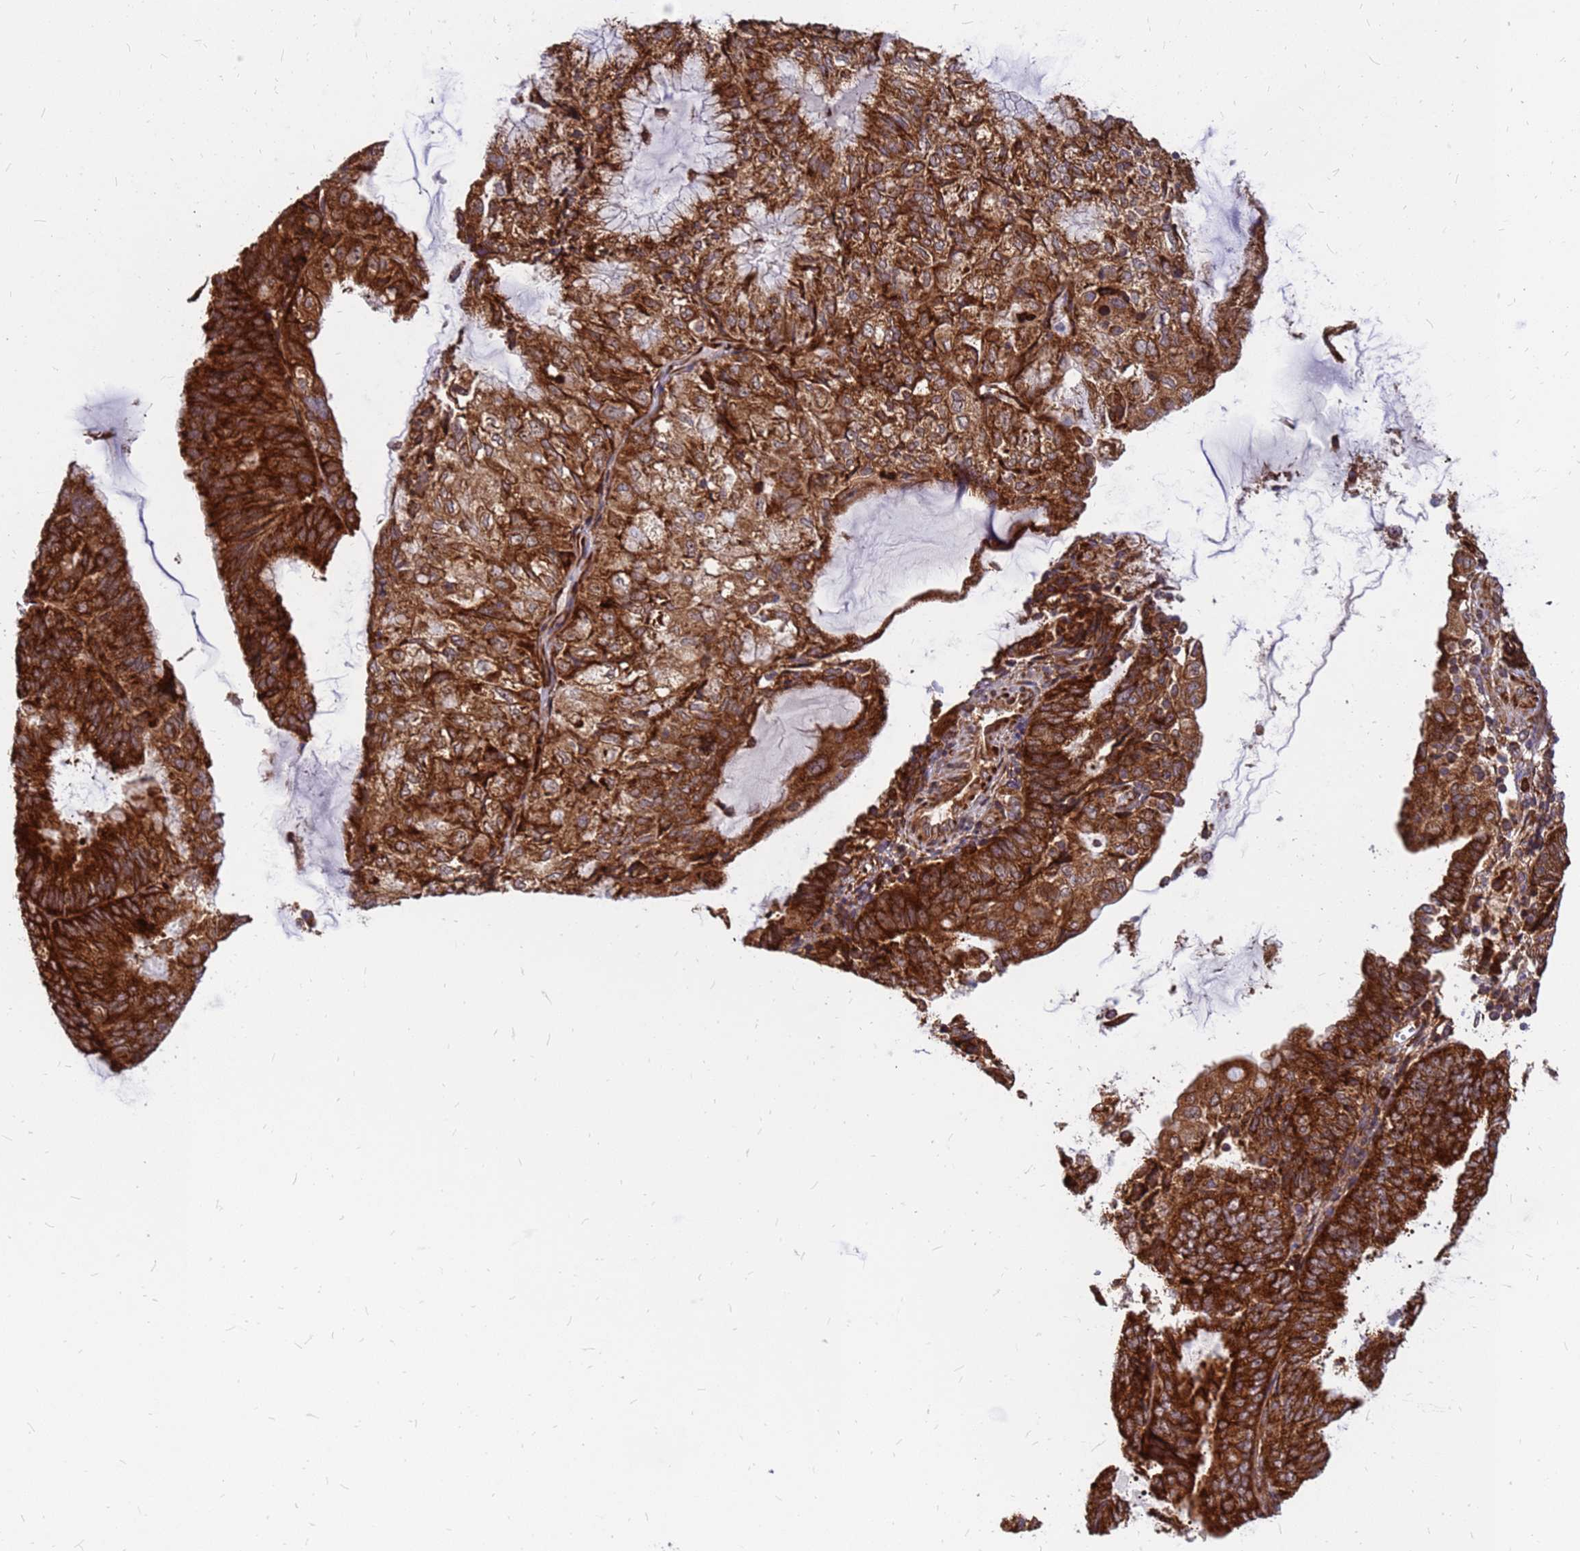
{"staining": {"intensity": "strong", "quantity": ">75%", "location": "cytoplasmic/membranous"}, "tissue": "endometrial cancer", "cell_type": "Tumor cells", "image_type": "cancer", "snomed": [{"axis": "morphology", "description": "Adenocarcinoma, NOS"}, {"axis": "topography", "description": "Endometrium"}], "caption": "Tumor cells show strong cytoplasmic/membranous positivity in approximately >75% of cells in endometrial cancer. The protein is stained brown, and the nuclei are stained in blue (DAB IHC with brightfield microscopy, high magnification).", "gene": "RPL8", "patient": {"sex": "female", "age": 81}}